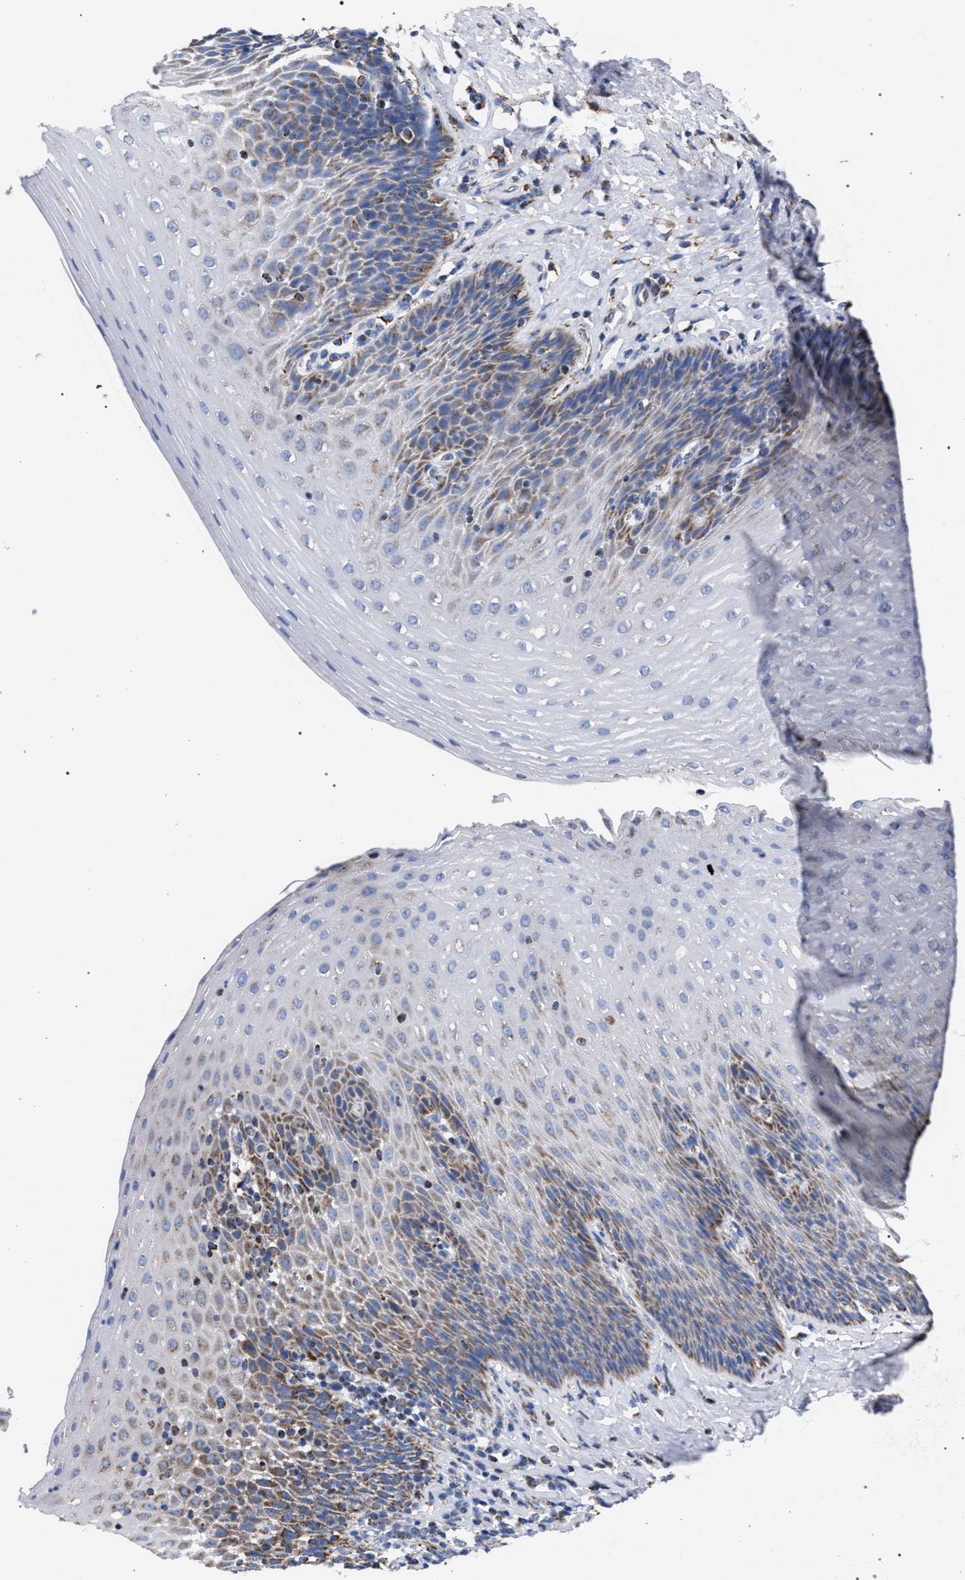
{"staining": {"intensity": "moderate", "quantity": "<25%", "location": "cytoplasmic/membranous"}, "tissue": "esophagus", "cell_type": "Squamous epithelial cells", "image_type": "normal", "snomed": [{"axis": "morphology", "description": "Normal tissue, NOS"}, {"axis": "topography", "description": "Esophagus"}], "caption": "DAB immunohistochemical staining of benign human esophagus shows moderate cytoplasmic/membranous protein positivity in approximately <25% of squamous epithelial cells.", "gene": "ACADS", "patient": {"sex": "female", "age": 61}}